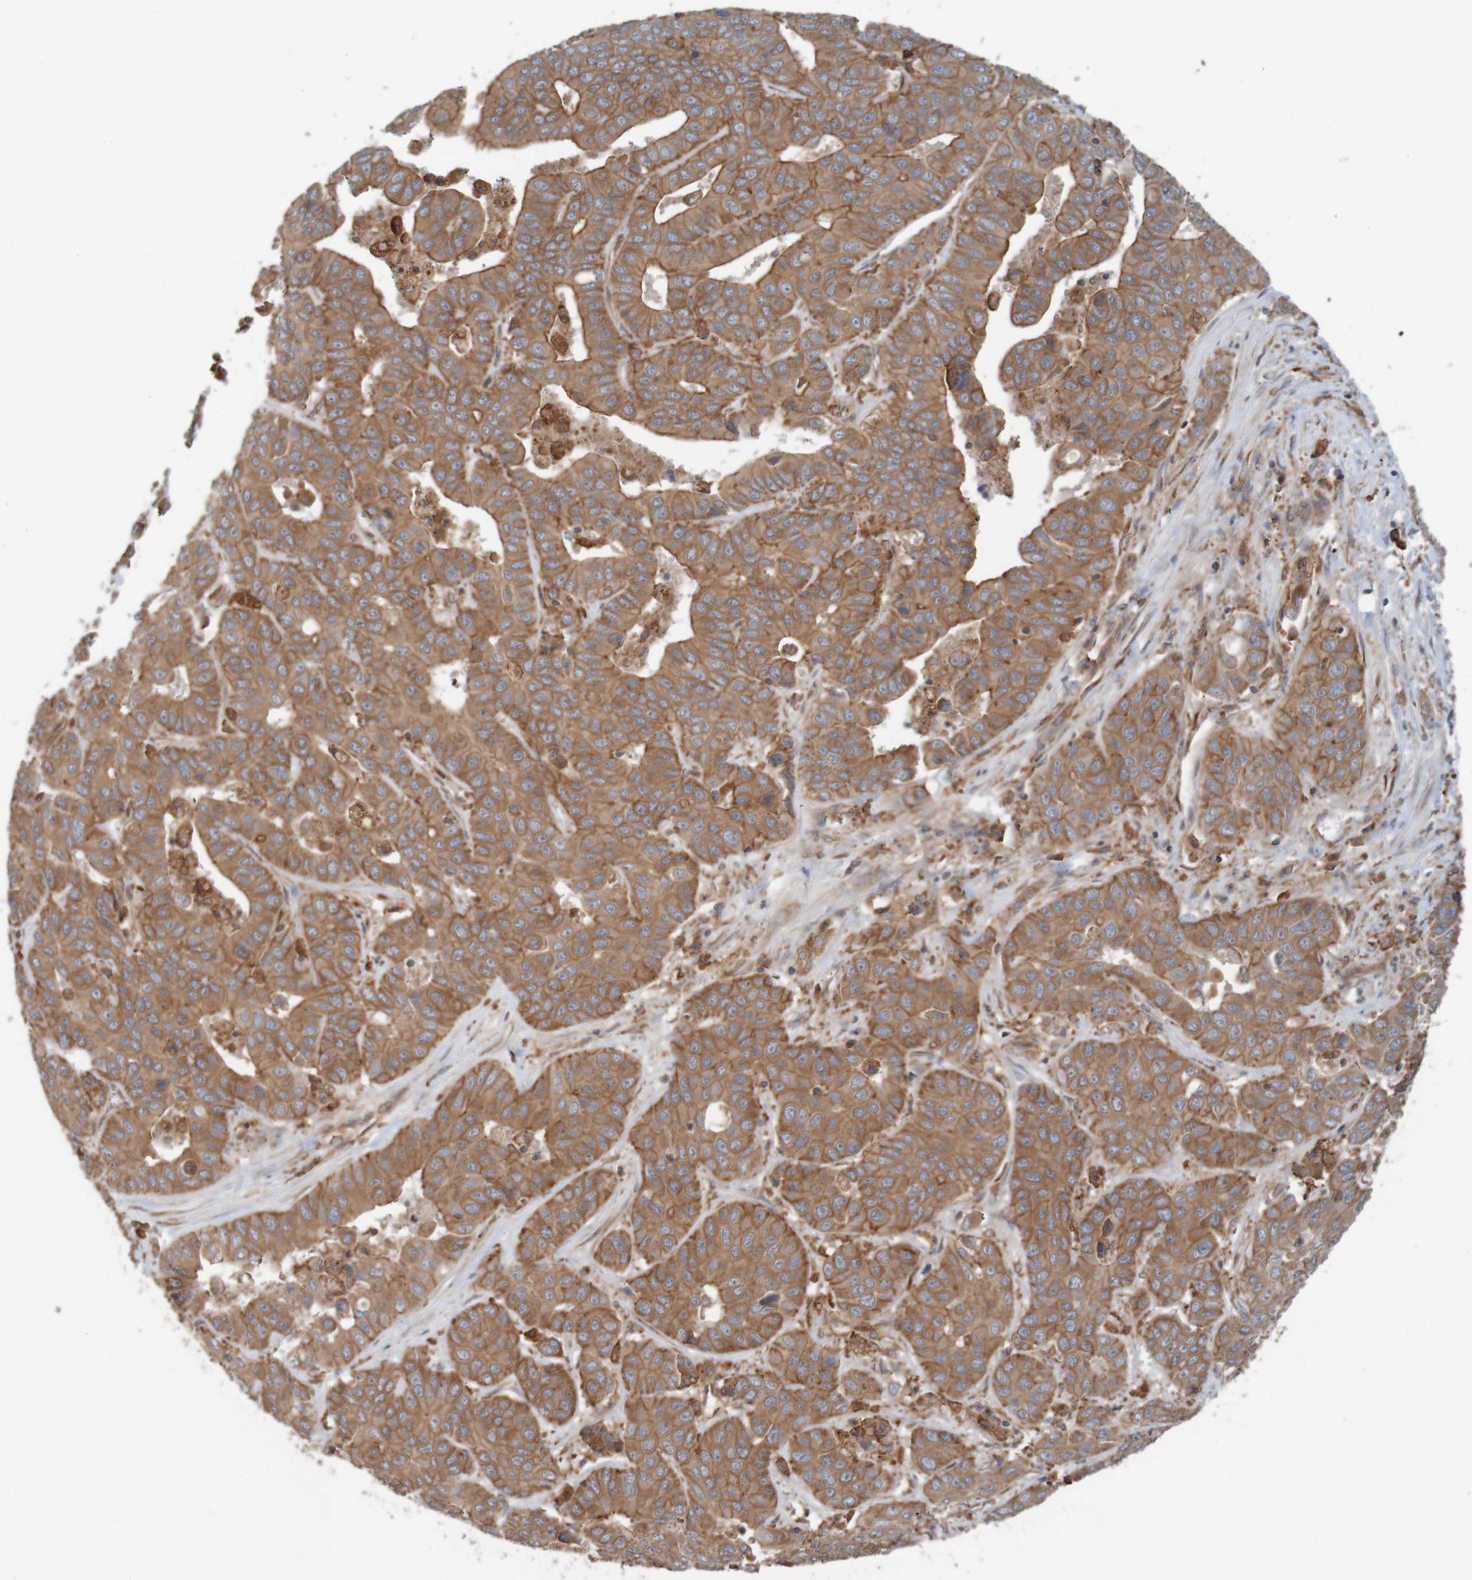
{"staining": {"intensity": "weak", "quantity": ">75%", "location": "cytoplasmic/membranous"}, "tissue": "liver cancer", "cell_type": "Tumor cells", "image_type": "cancer", "snomed": [{"axis": "morphology", "description": "Cholangiocarcinoma"}, {"axis": "topography", "description": "Liver"}], "caption": "Liver cholangiocarcinoma stained for a protein demonstrates weak cytoplasmic/membranous positivity in tumor cells.", "gene": "ARHGEF11", "patient": {"sex": "female", "age": 52}}